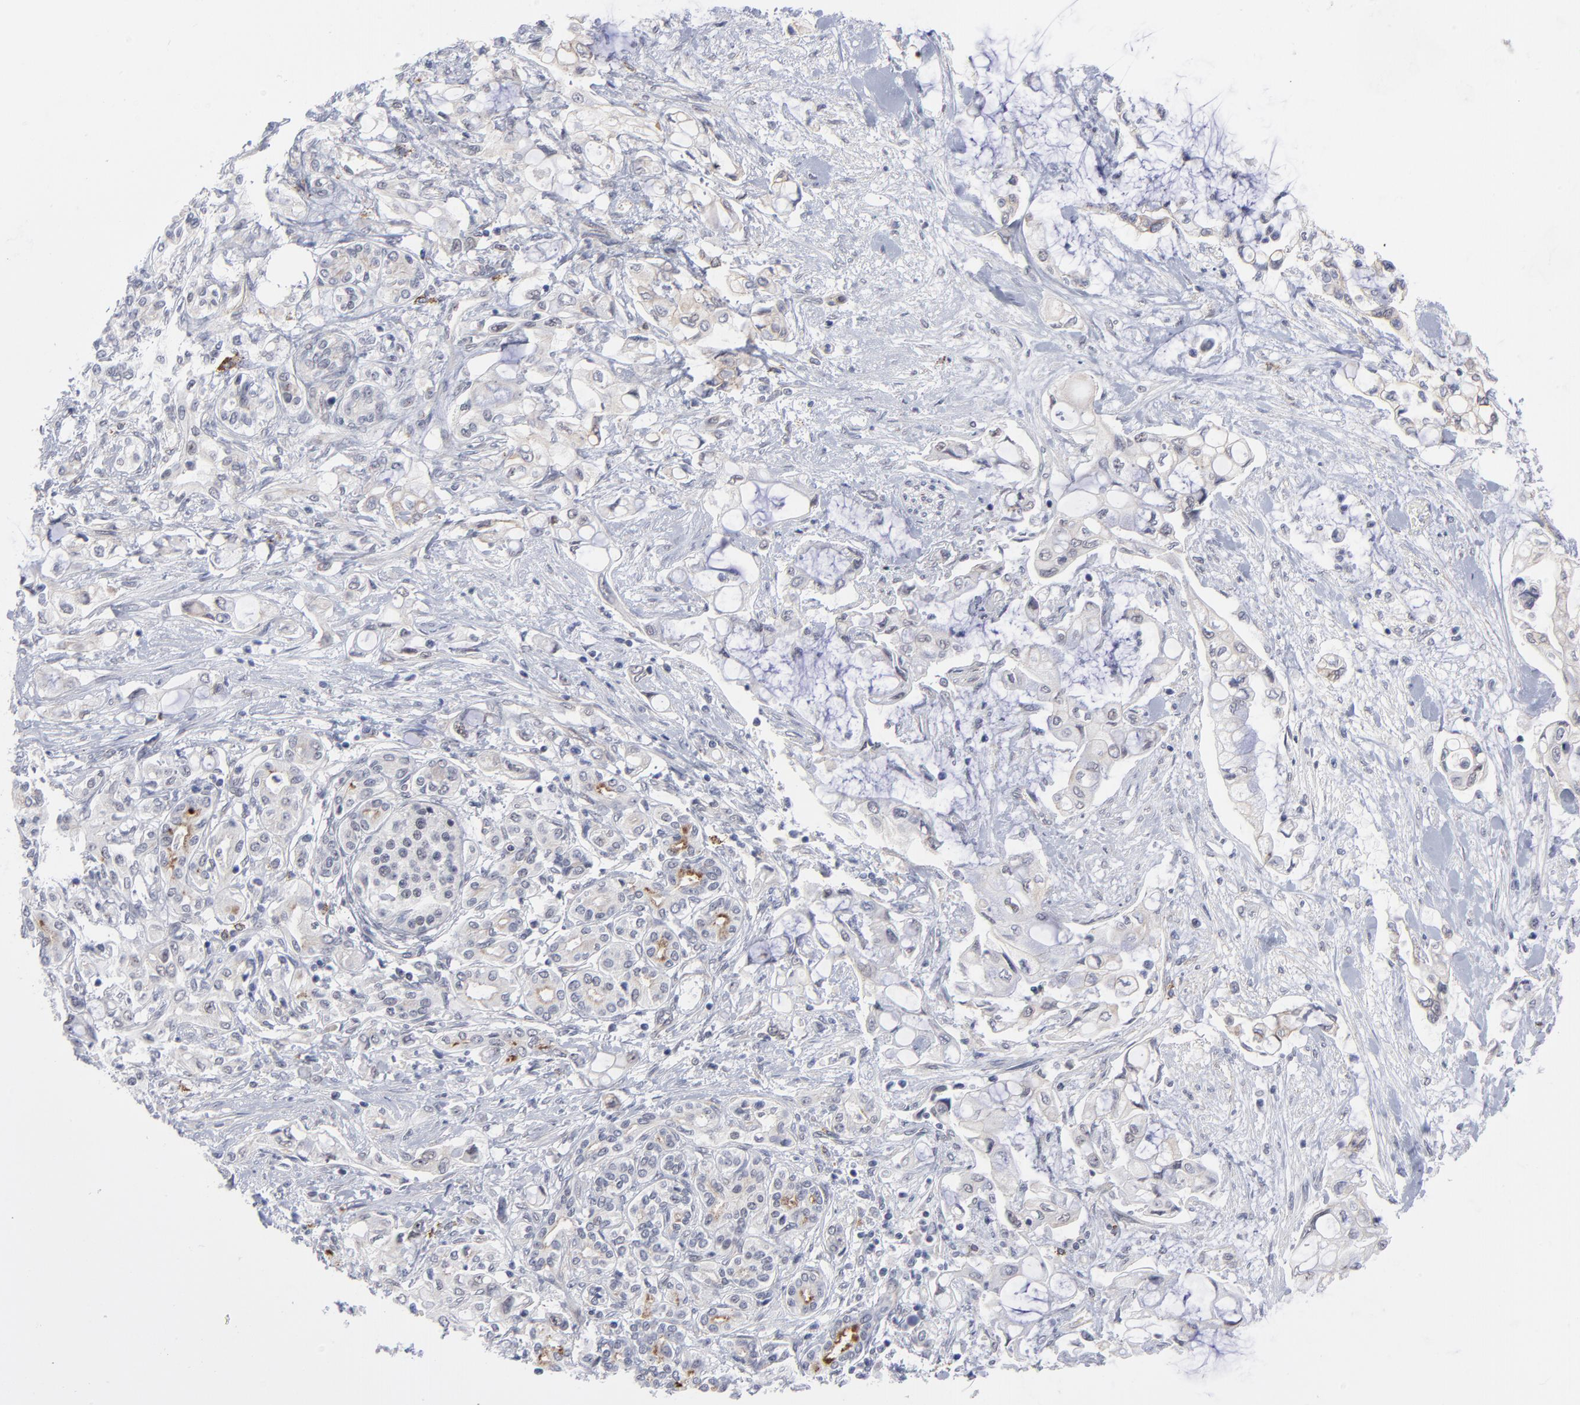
{"staining": {"intensity": "moderate", "quantity": "<25%", "location": "cytoplasmic/membranous"}, "tissue": "pancreatic cancer", "cell_type": "Tumor cells", "image_type": "cancer", "snomed": [{"axis": "morphology", "description": "Adenocarcinoma, NOS"}, {"axis": "topography", "description": "Pancreas"}], "caption": "IHC (DAB (3,3'-diaminobenzidine)) staining of human pancreatic cancer demonstrates moderate cytoplasmic/membranous protein positivity in about <25% of tumor cells.", "gene": "NBN", "patient": {"sex": "female", "age": 70}}